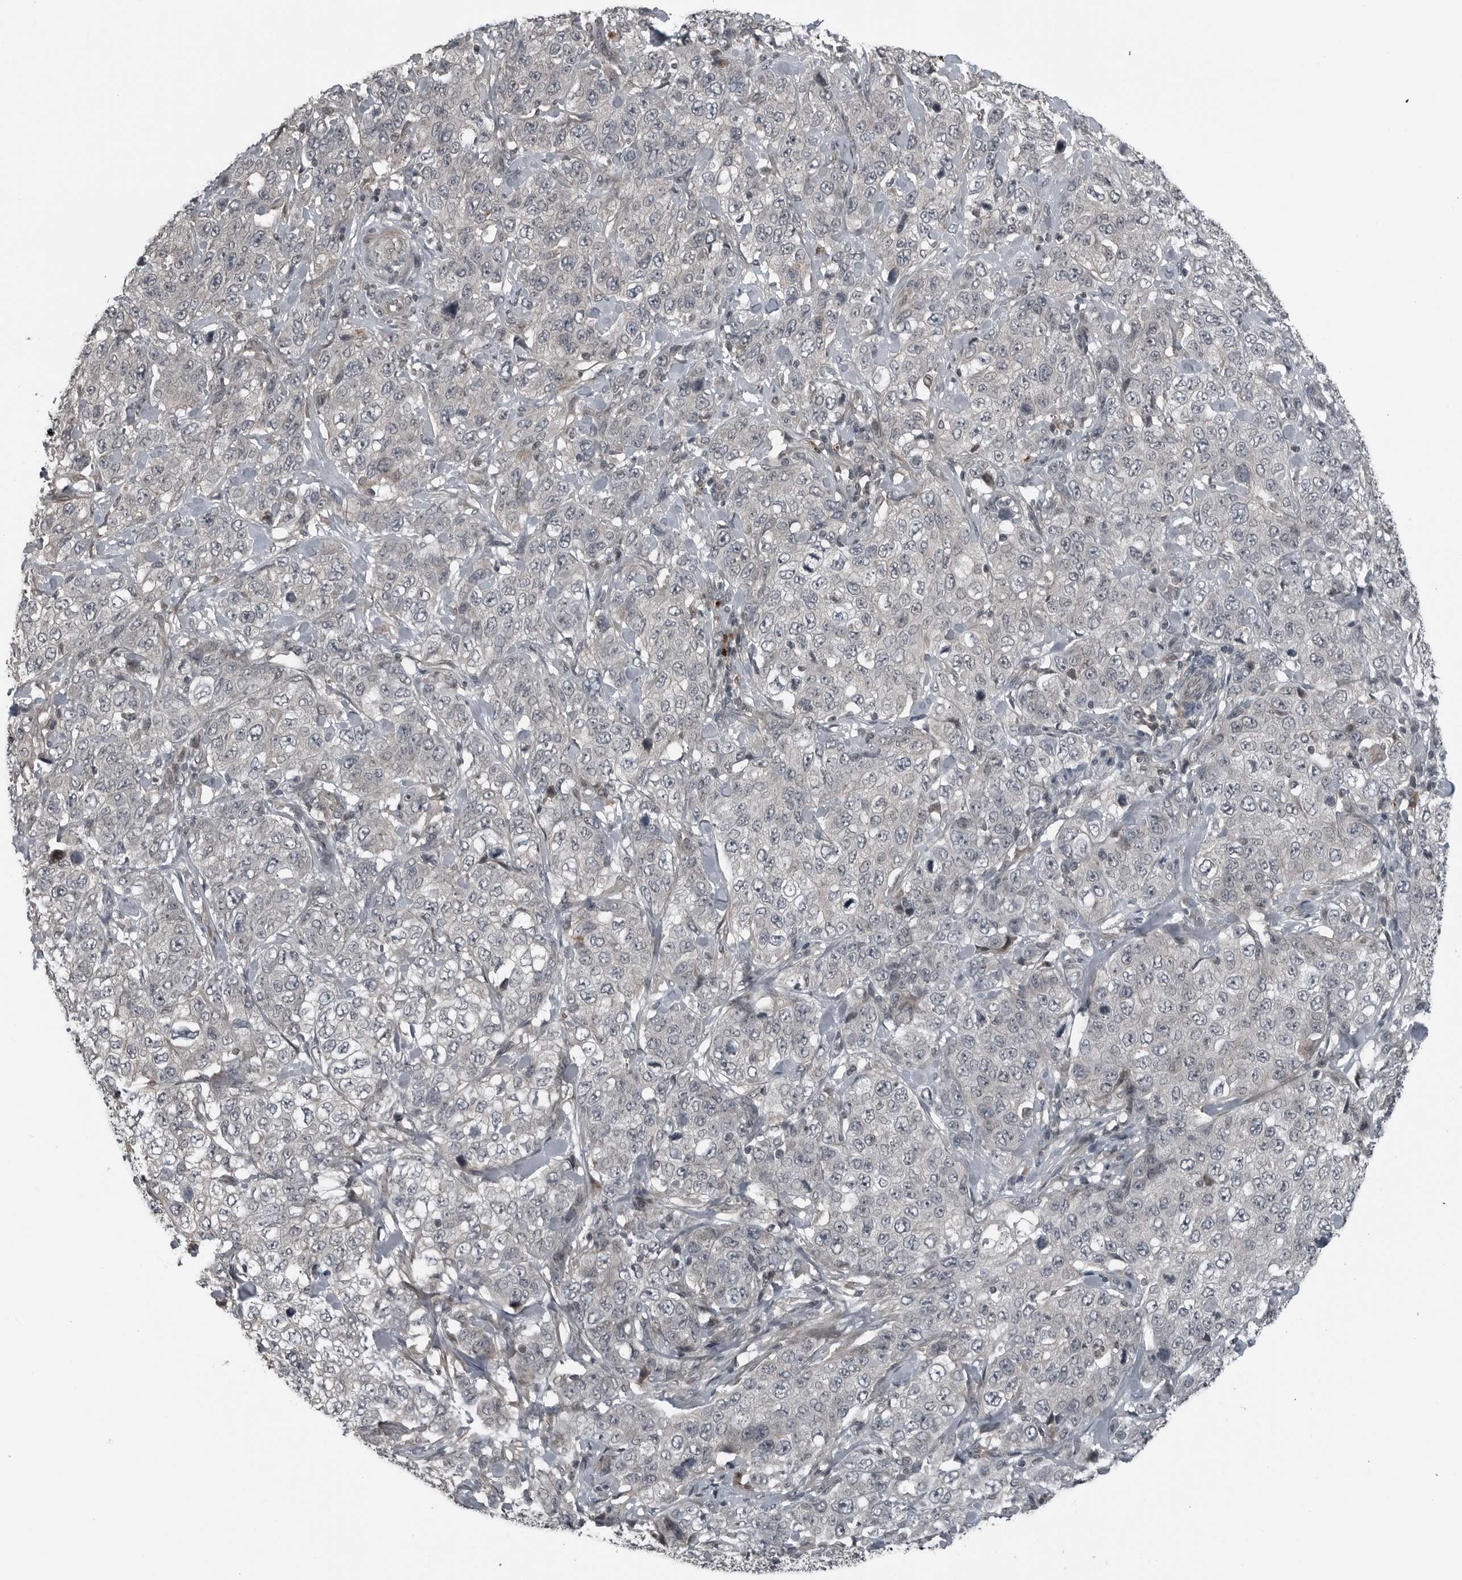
{"staining": {"intensity": "negative", "quantity": "none", "location": "none"}, "tissue": "stomach cancer", "cell_type": "Tumor cells", "image_type": "cancer", "snomed": [{"axis": "morphology", "description": "Adenocarcinoma, NOS"}, {"axis": "topography", "description": "Stomach"}], "caption": "Tumor cells are negative for brown protein staining in adenocarcinoma (stomach).", "gene": "GAK", "patient": {"sex": "male", "age": 48}}